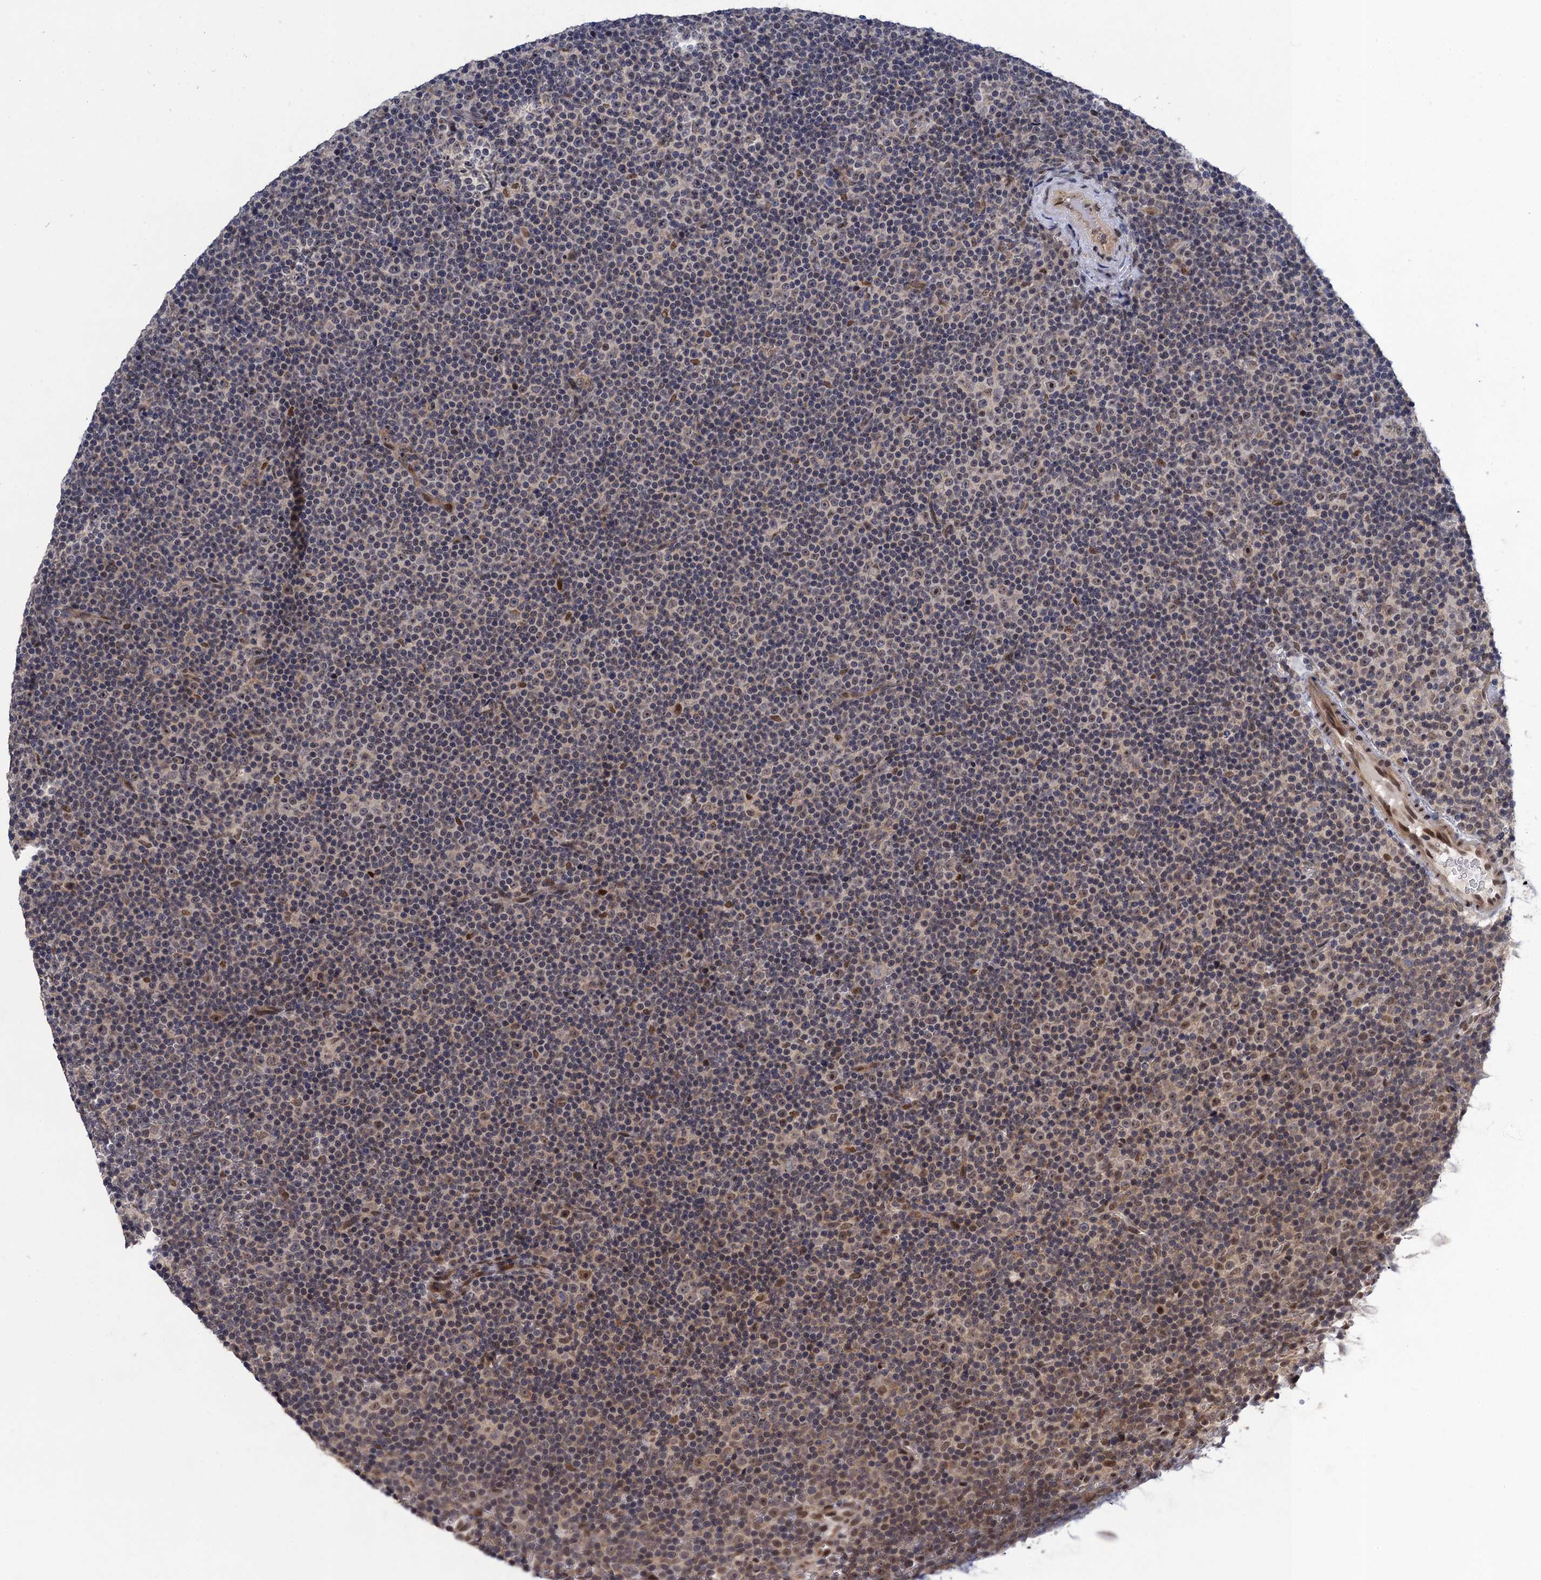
{"staining": {"intensity": "weak", "quantity": "<25%", "location": "cytoplasmic/membranous,nuclear"}, "tissue": "lymphoma", "cell_type": "Tumor cells", "image_type": "cancer", "snomed": [{"axis": "morphology", "description": "Malignant lymphoma, non-Hodgkin's type, Low grade"}, {"axis": "topography", "description": "Lymph node"}], "caption": "The image reveals no significant positivity in tumor cells of lymphoma.", "gene": "ZAR1L", "patient": {"sex": "female", "age": 67}}